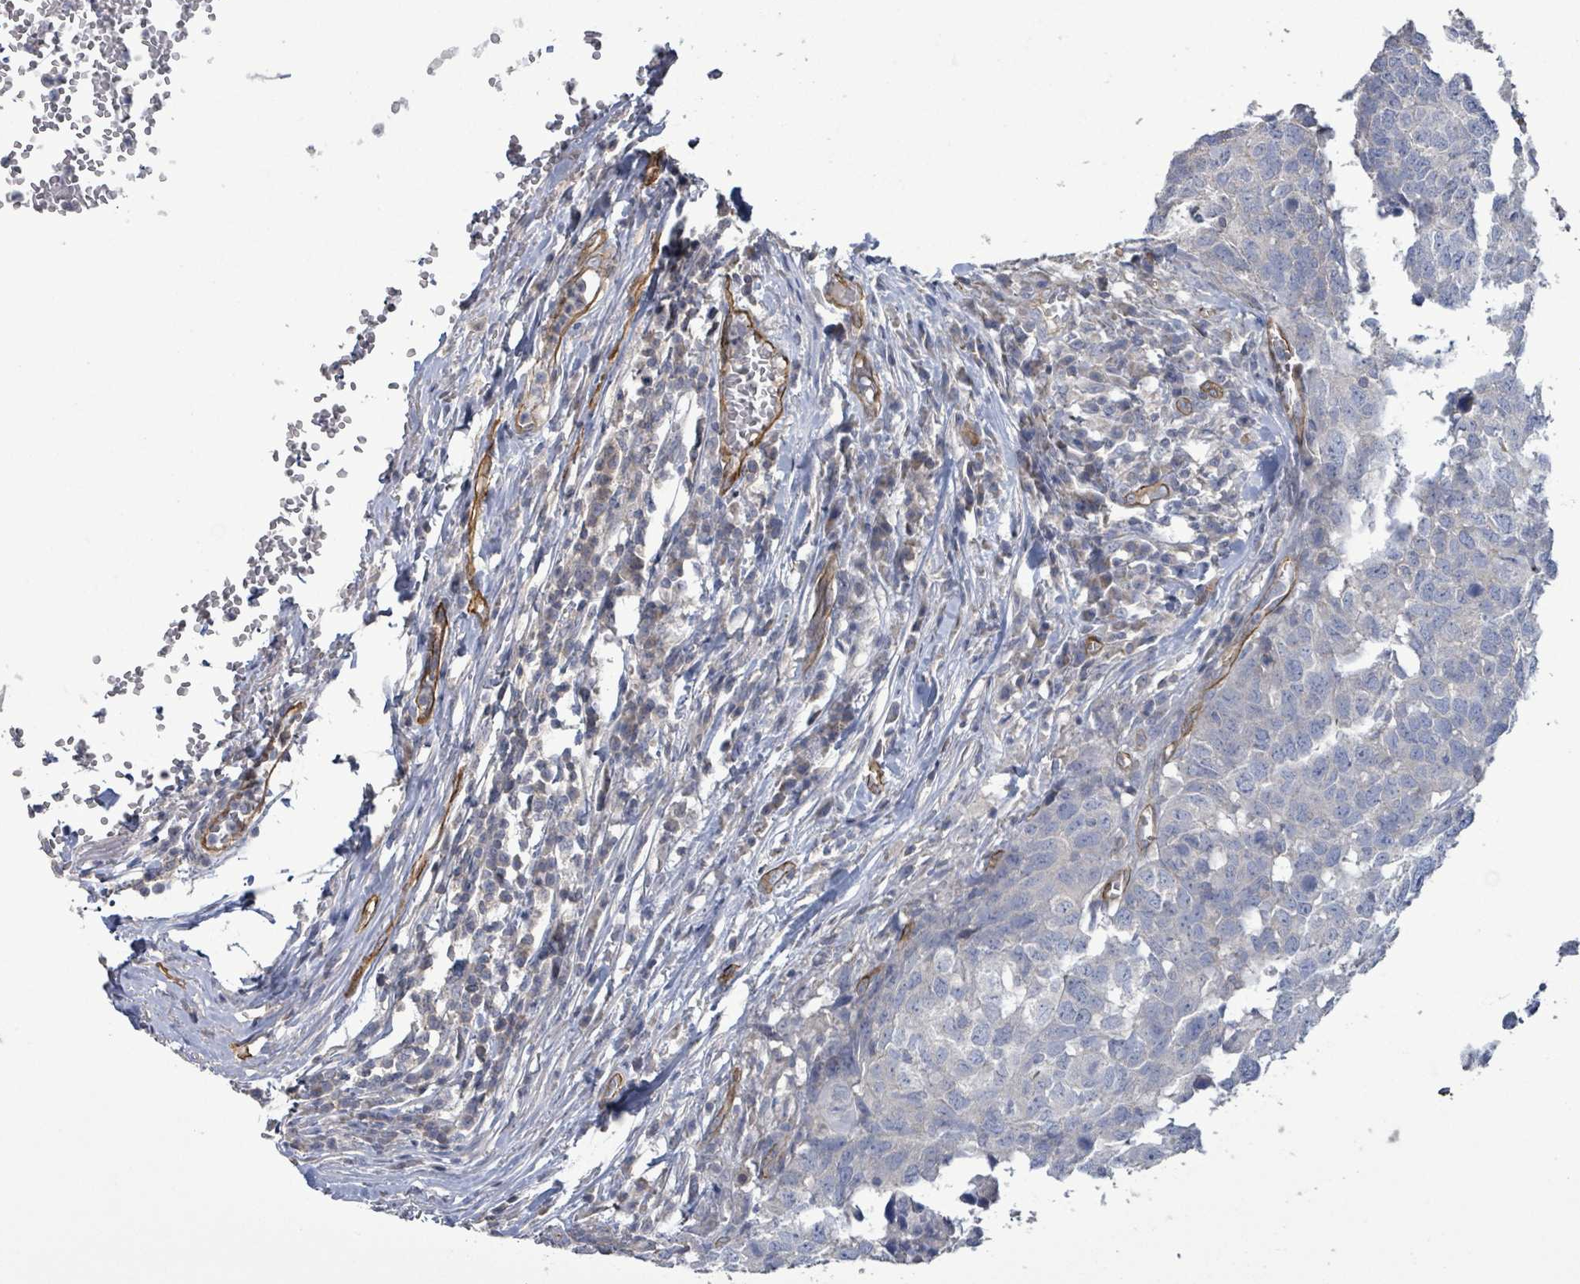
{"staining": {"intensity": "negative", "quantity": "none", "location": "none"}, "tissue": "head and neck cancer", "cell_type": "Tumor cells", "image_type": "cancer", "snomed": [{"axis": "morphology", "description": "Normal tissue, NOS"}, {"axis": "morphology", "description": "Squamous cell carcinoma, NOS"}, {"axis": "topography", "description": "Skeletal muscle"}, {"axis": "topography", "description": "Vascular tissue"}, {"axis": "topography", "description": "Peripheral nerve tissue"}, {"axis": "topography", "description": "Head-Neck"}], "caption": "This is an IHC image of head and neck squamous cell carcinoma. There is no staining in tumor cells.", "gene": "KANK3", "patient": {"sex": "male", "age": 66}}